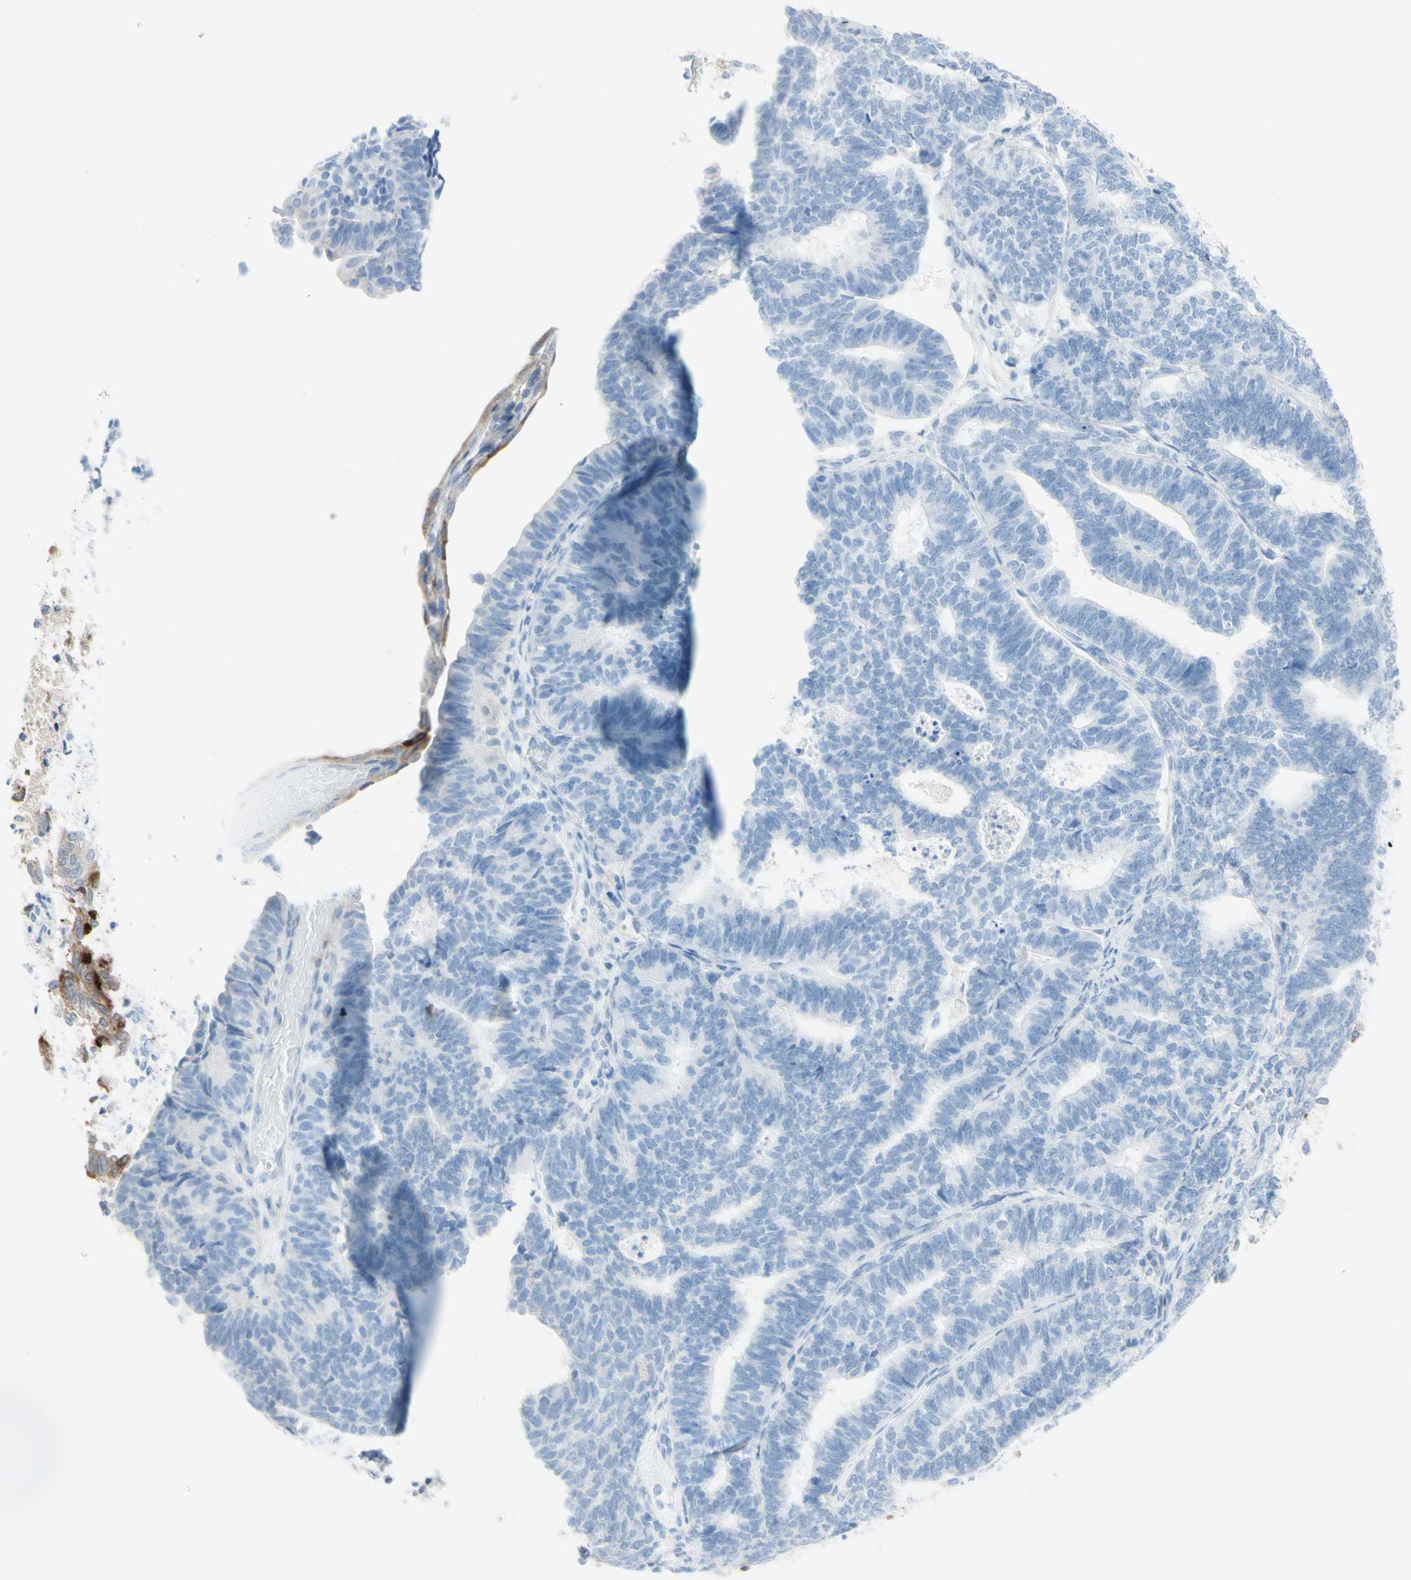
{"staining": {"intensity": "negative", "quantity": "none", "location": "none"}, "tissue": "endometrial cancer", "cell_type": "Tumor cells", "image_type": "cancer", "snomed": [{"axis": "morphology", "description": "Adenocarcinoma, NOS"}, {"axis": "topography", "description": "Endometrium"}], "caption": "Tumor cells are negative for protein expression in human endometrial cancer (adenocarcinoma).", "gene": "TFPI2", "patient": {"sex": "female", "age": 70}}